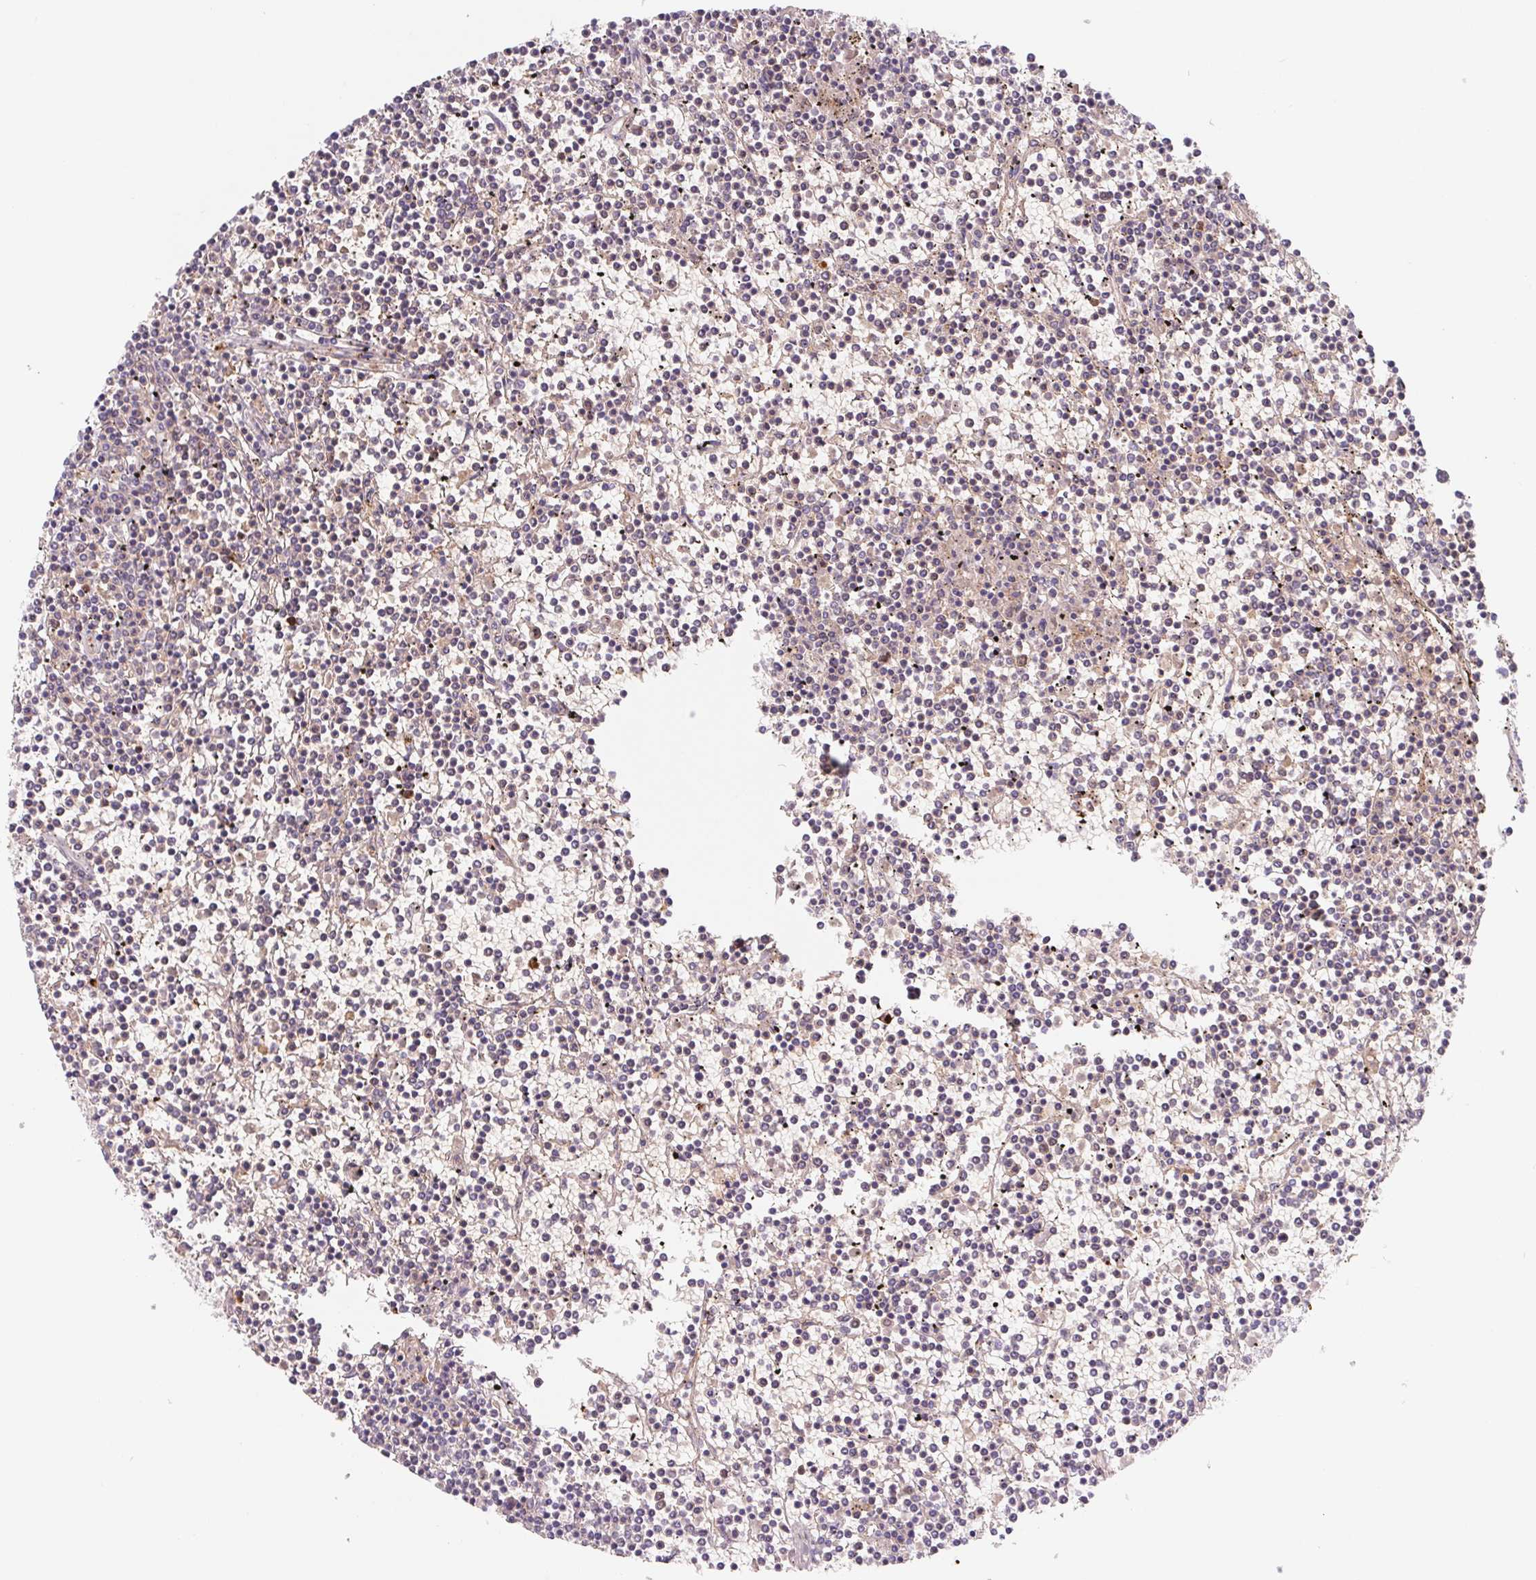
{"staining": {"intensity": "negative", "quantity": "none", "location": "none"}, "tissue": "lymphoma", "cell_type": "Tumor cells", "image_type": "cancer", "snomed": [{"axis": "morphology", "description": "Malignant lymphoma, non-Hodgkin's type, Low grade"}, {"axis": "topography", "description": "Spleen"}], "caption": "A histopathology image of malignant lymphoma, non-Hodgkin's type (low-grade) stained for a protein shows no brown staining in tumor cells.", "gene": "LPA", "patient": {"sex": "female", "age": 19}}